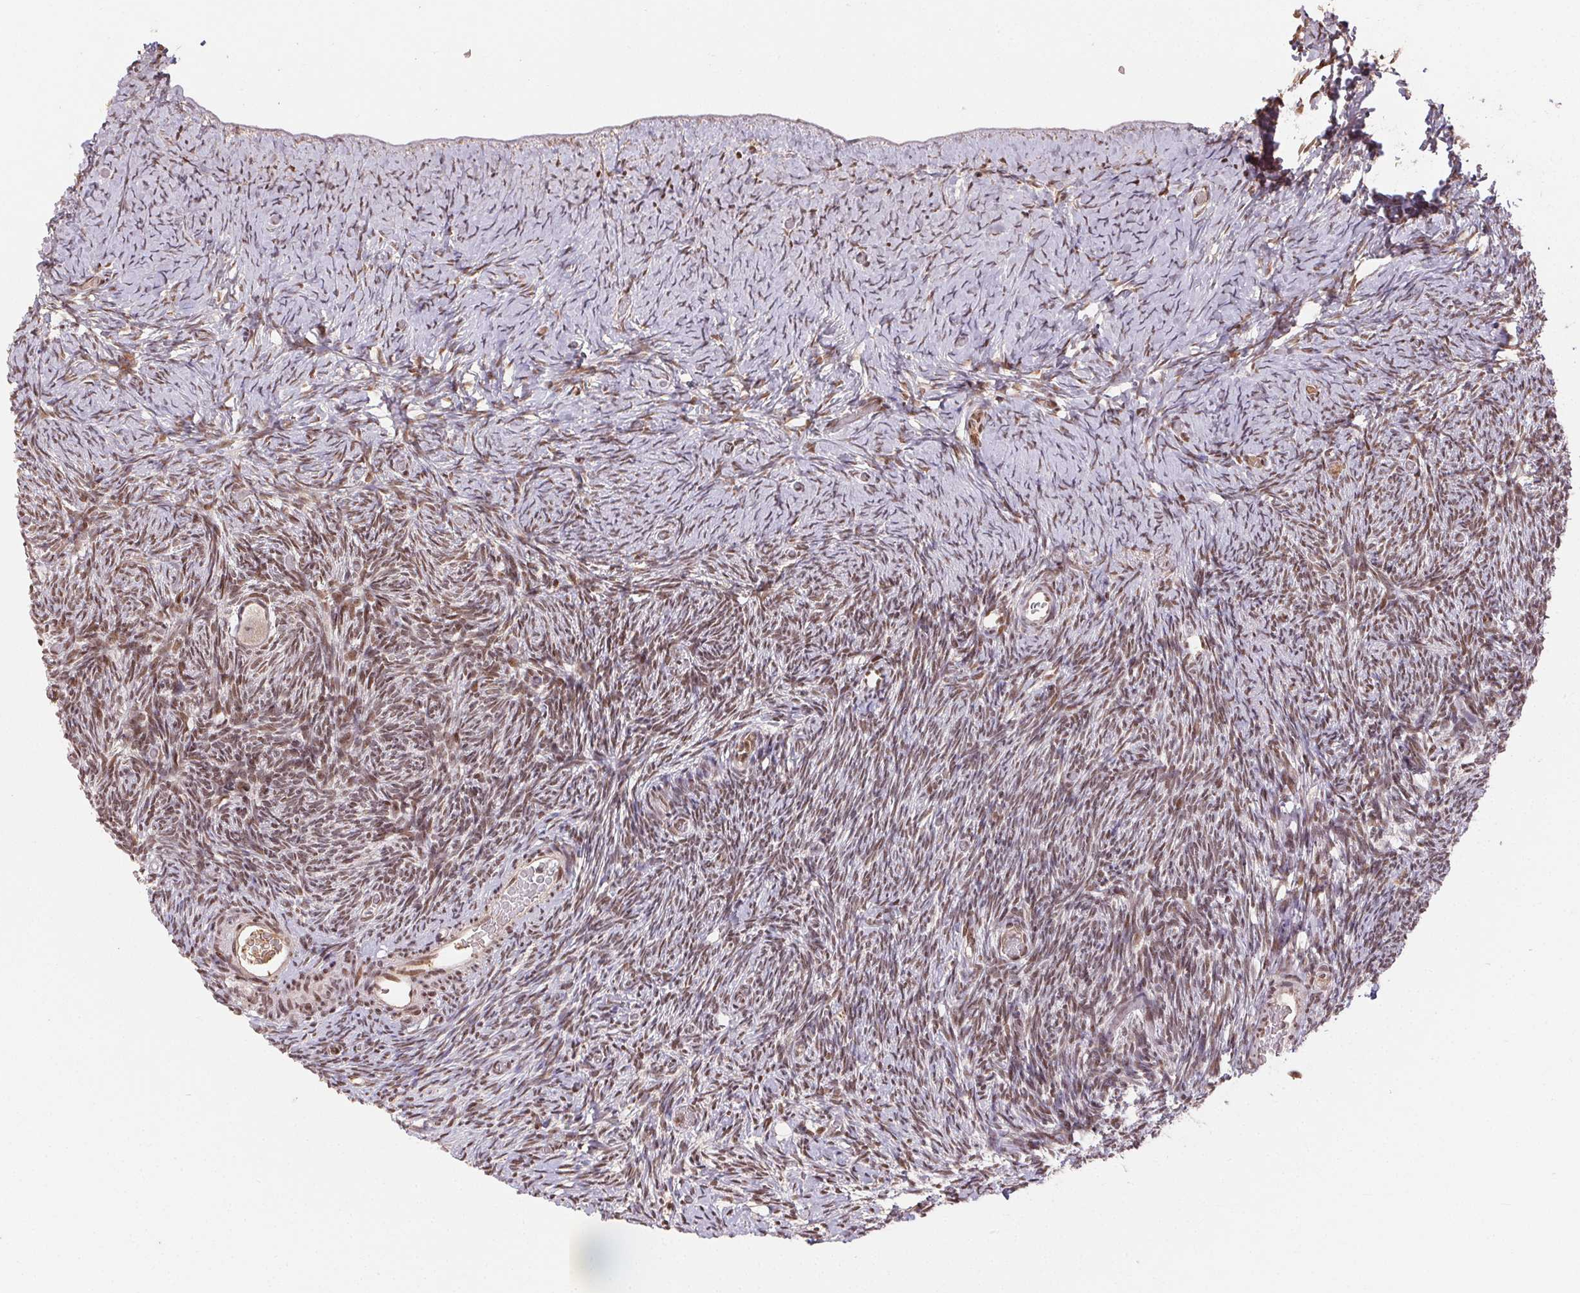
{"staining": {"intensity": "negative", "quantity": "none", "location": "none"}, "tissue": "ovary", "cell_type": "Follicle cells", "image_type": "normal", "snomed": [{"axis": "morphology", "description": "Normal tissue, NOS"}, {"axis": "topography", "description": "Ovary"}], "caption": "The image demonstrates no staining of follicle cells in normal ovary. (DAB (3,3'-diaminobenzidine) immunohistochemistry (IHC) visualized using brightfield microscopy, high magnification).", "gene": "MAPKAPK2", "patient": {"sex": "female", "age": 39}}